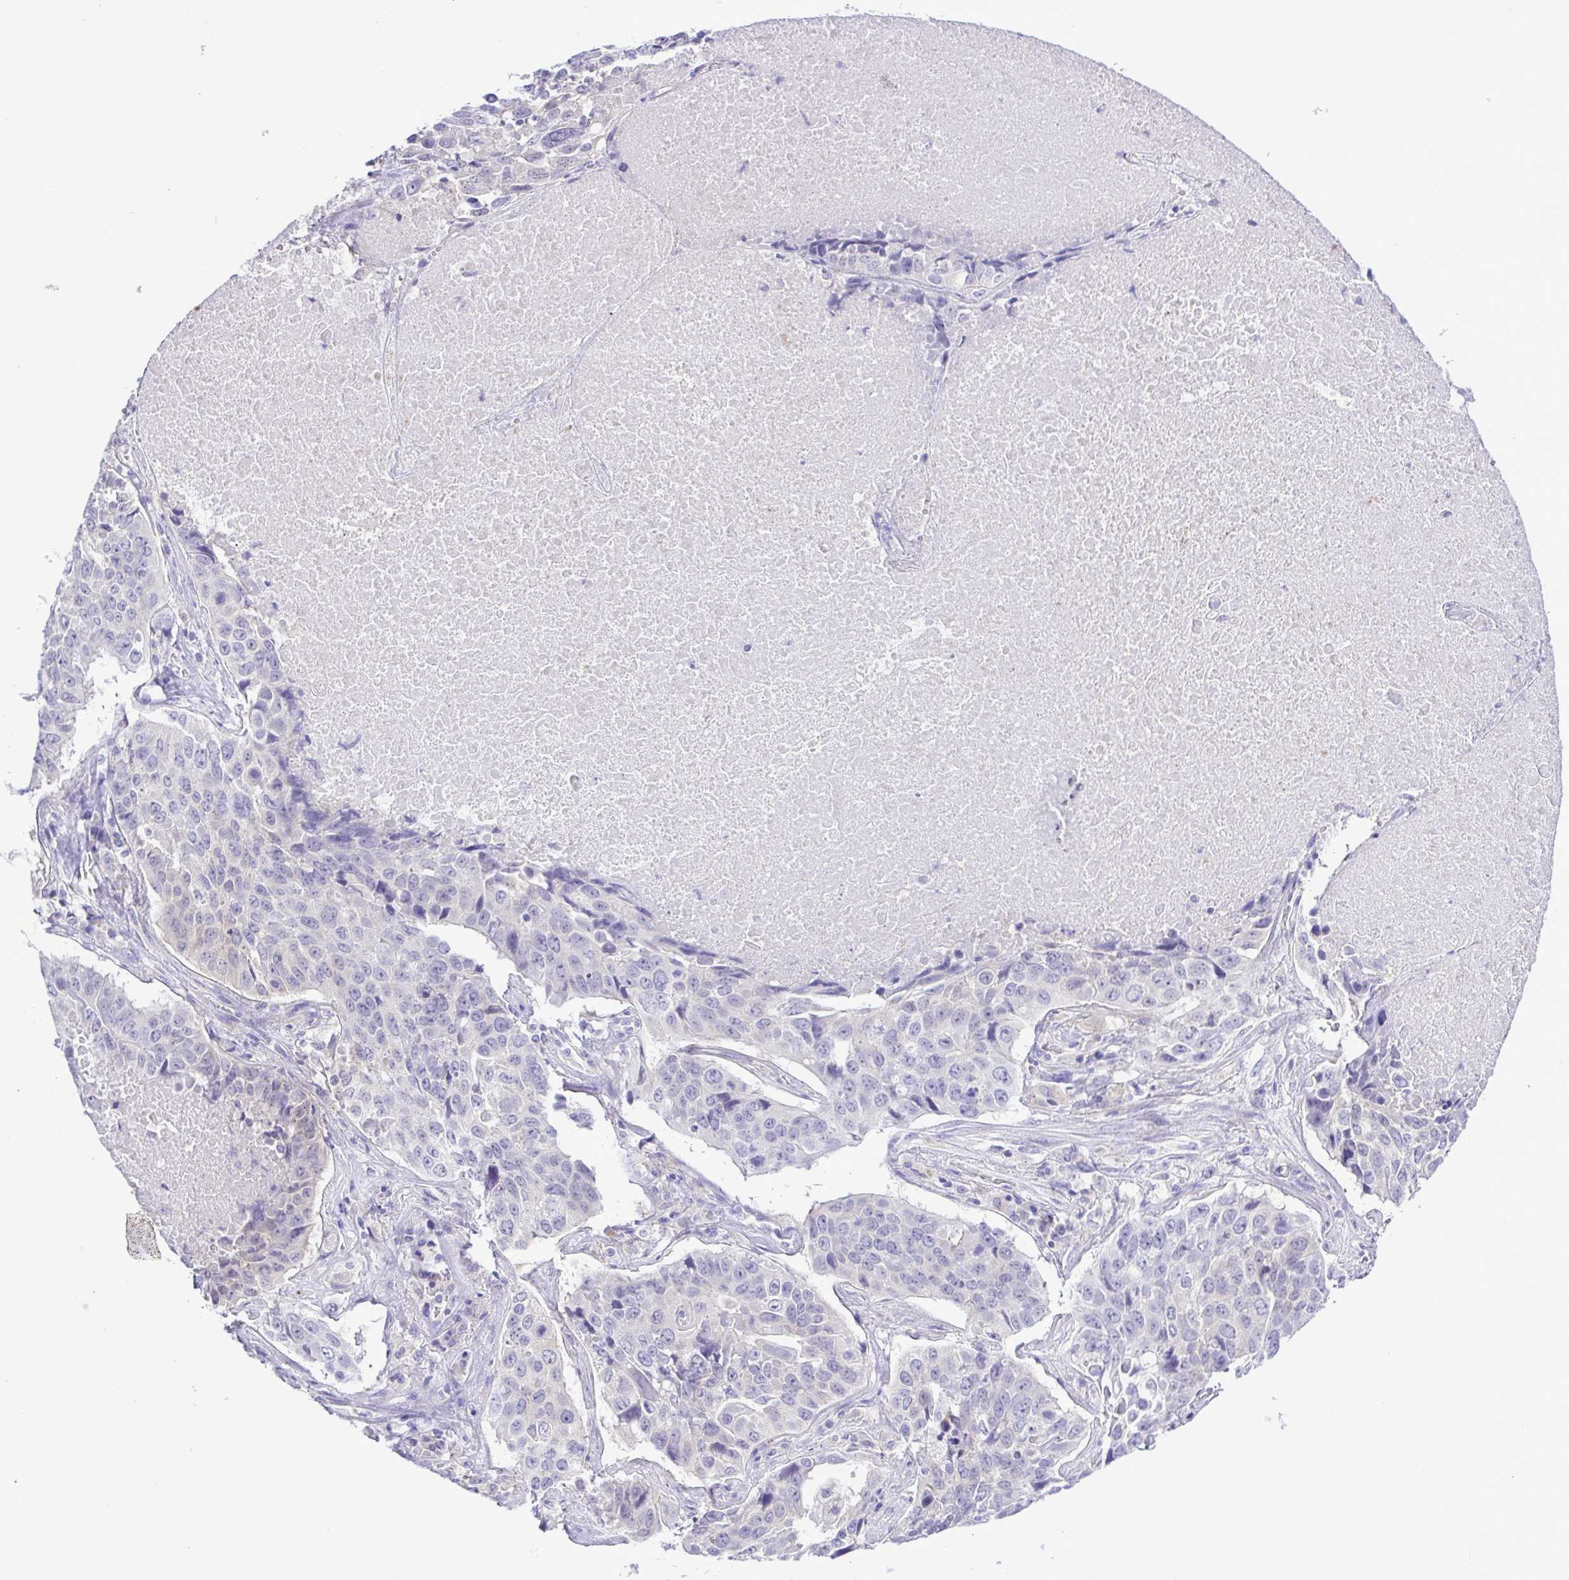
{"staining": {"intensity": "negative", "quantity": "none", "location": "none"}, "tissue": "lung cancer", "cell_type": "Tumor cells", "image_type": "cancer", "snomed": [{"axis": "morphology", "description": "Normal tissue, NOS"}, {"axis": "morphology", "description": "Squamous cell carcinoma, NOS"}, {"axis": "topography", "description": "Bronchus"}, {"axis": "topography", "description": "Lung"}], "caption": "IHC photomicrograph of neoplastic tissue: lung squamous cell carcinoma stained with DAB (3,3'-diaminobenzidine) reveals no significant protein positivity in tumor cells.", "gene": "SYT1", "patient": {"sex": "male", "age": 64}}